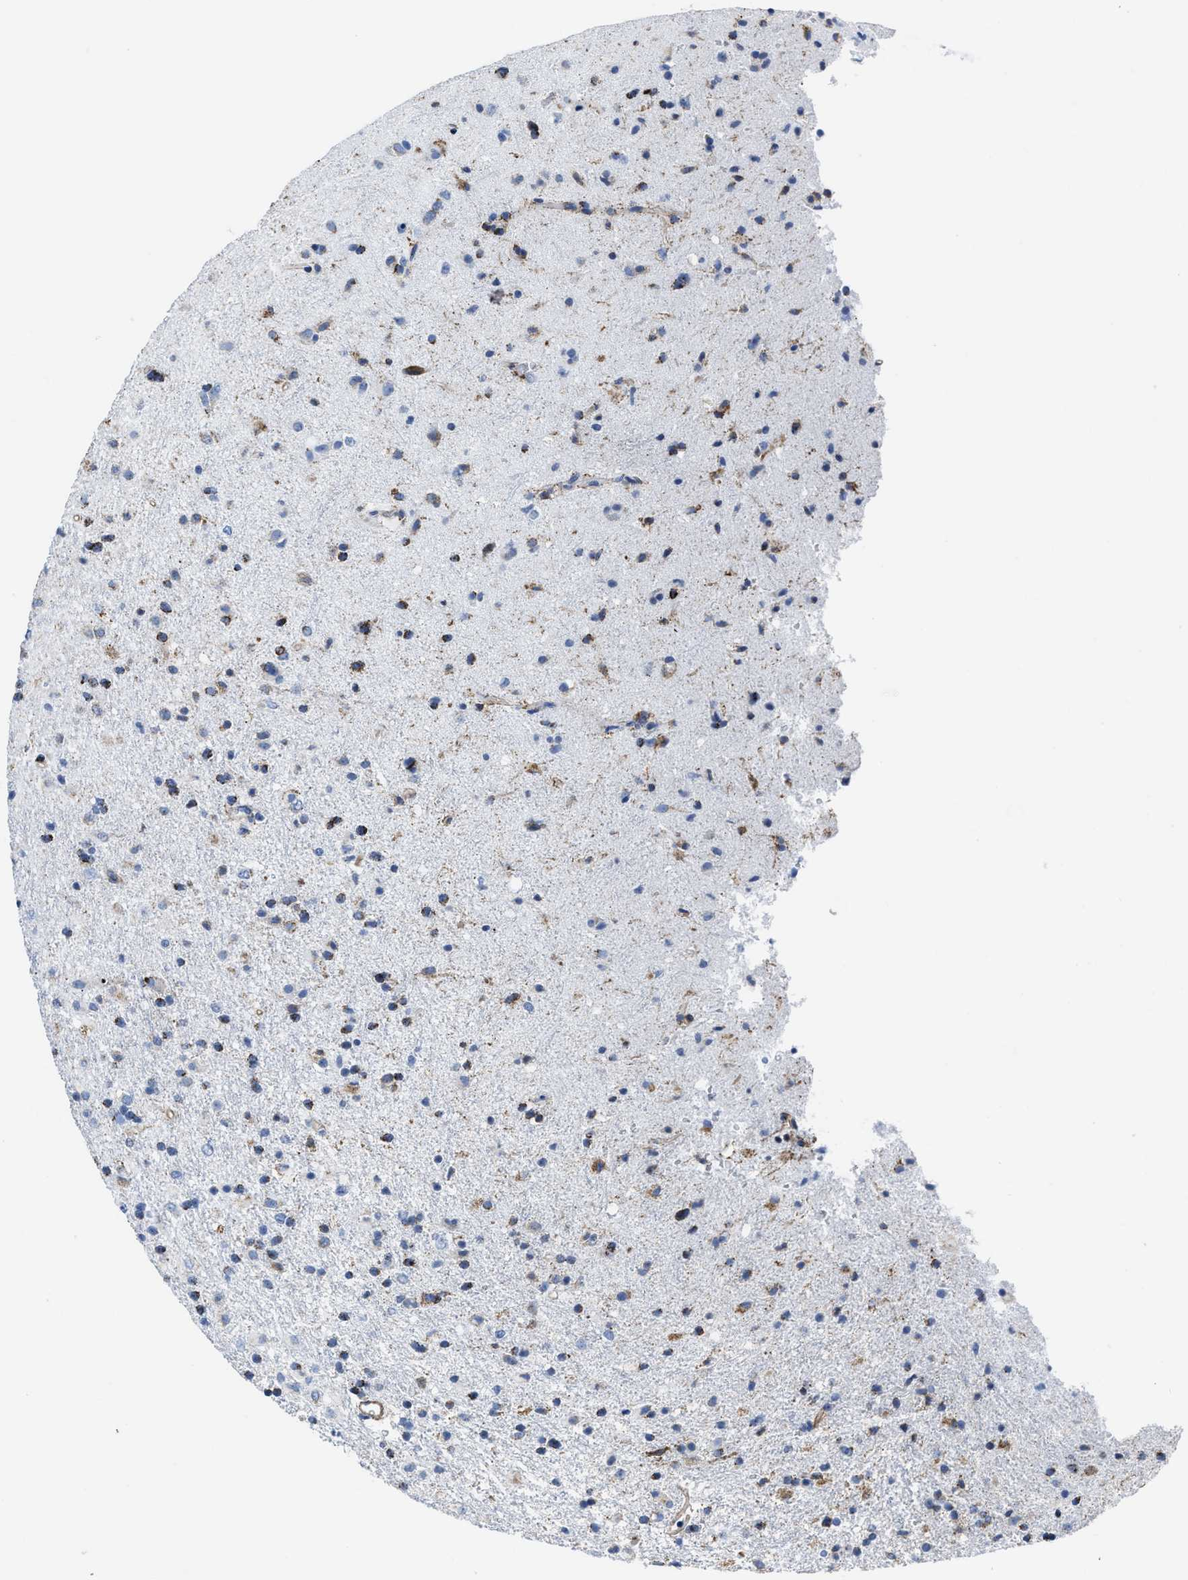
{"staining": {"intensity": "negative", "quantity": "none", "location": "none"}, "tissue": "glioma", "cell_type": "Tumor cells", "image_type": "cancer", "snomed": [{"axis": "morphology", "description": "Glioma, malignant, Low grade"}, {"axis": "topography", "description": "Brain"}], "caption": "Malignant glioma (low-grade) was stained to show a protein in brown. There is no significant expression in tumor cells.", "gene": "KCNMB3", "patient": {"sex": "male", "age": 65}}